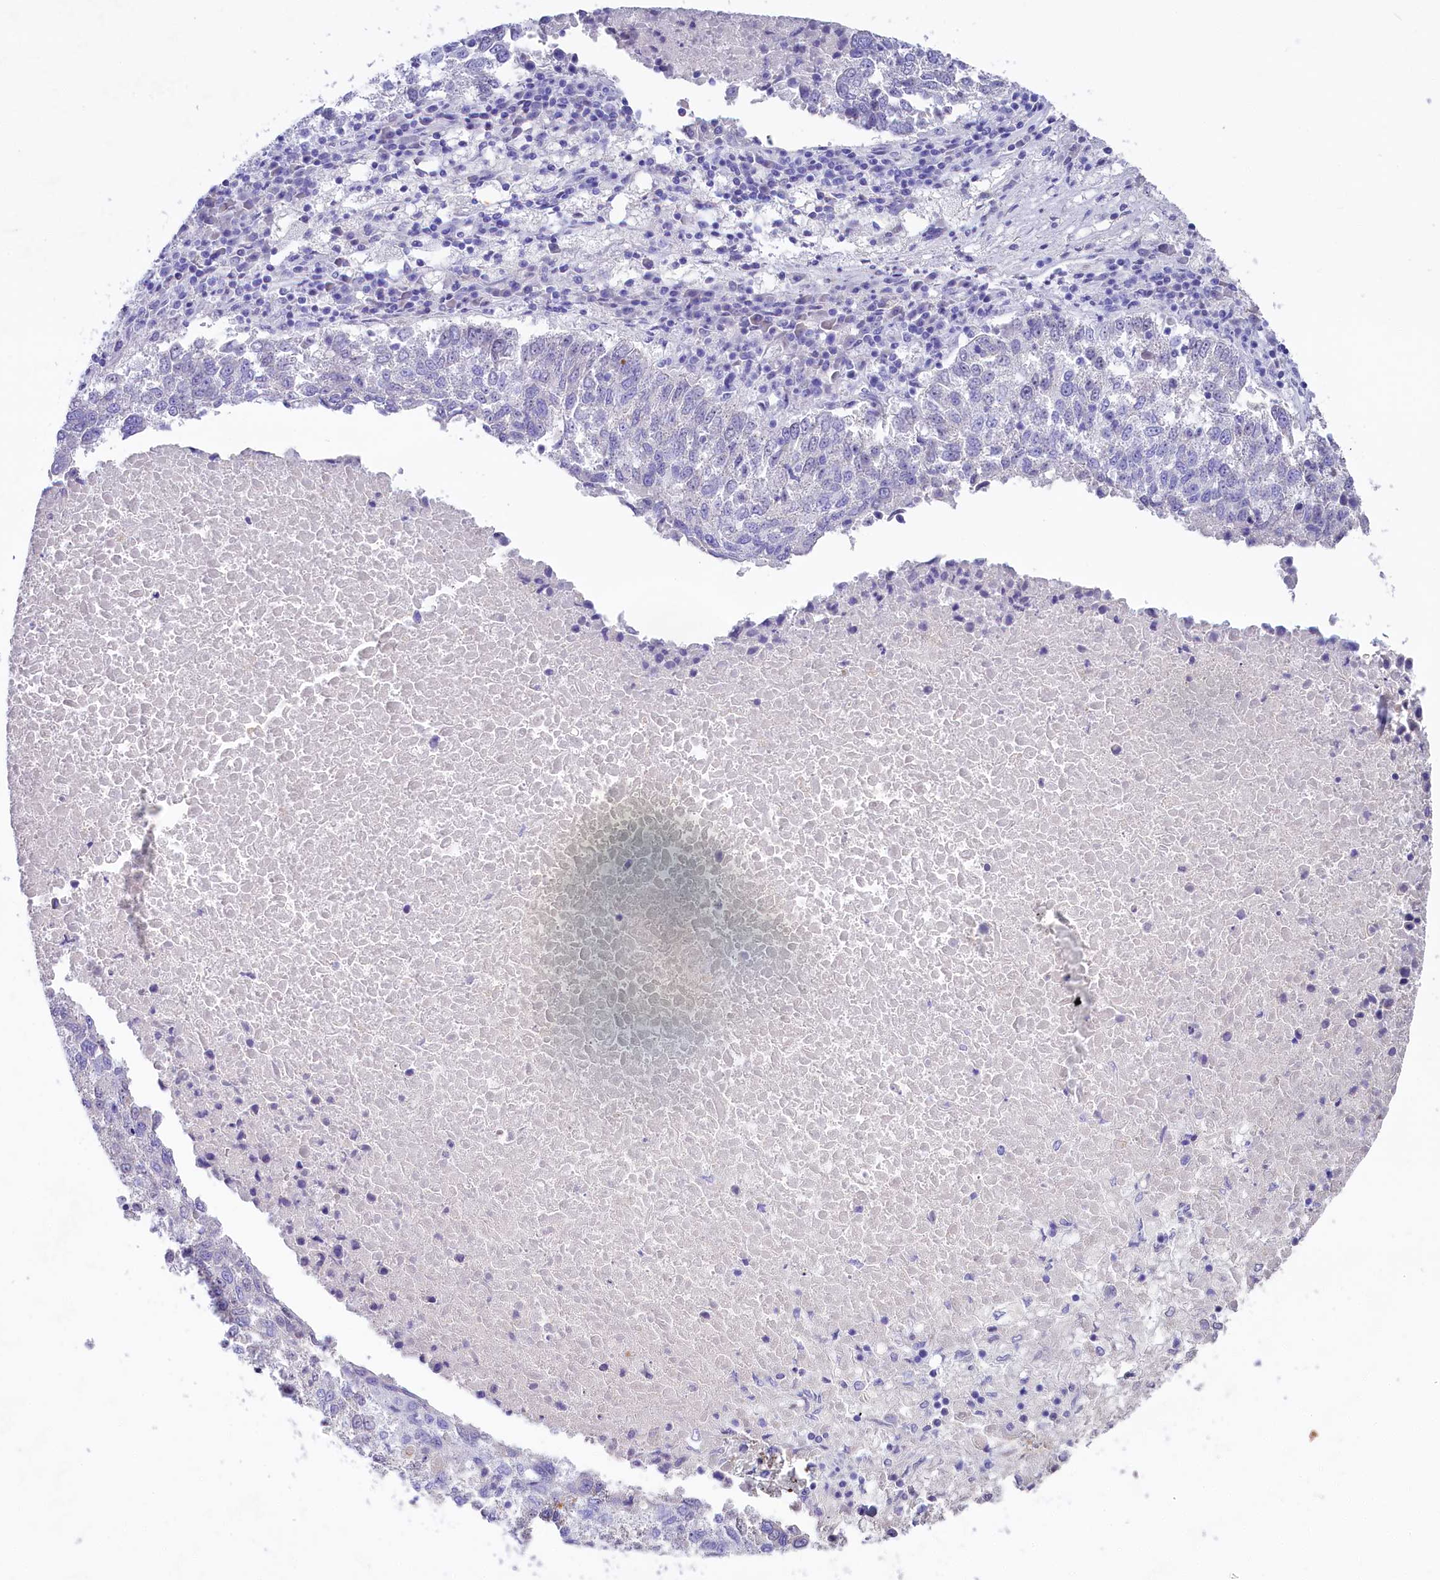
{"staining": {"intensity": "negative", "quantity": "none", "location": "none"}, "tissue": "lung cancer", "cell_type": "Tumor cells", "image_type": "cancer", "snomed": [{"axis": "morphology", "description": "Squamous cell carcinoma, NOS"}, {"axis": "topography", "description": "Lung"}], "caption": "Immunohistochemical staining of lung squamous cell carcinoma shows no significant positivity in tumor cells.", "gene": "SULT2A1", "patient": {"sex": "male", "age": 73}}